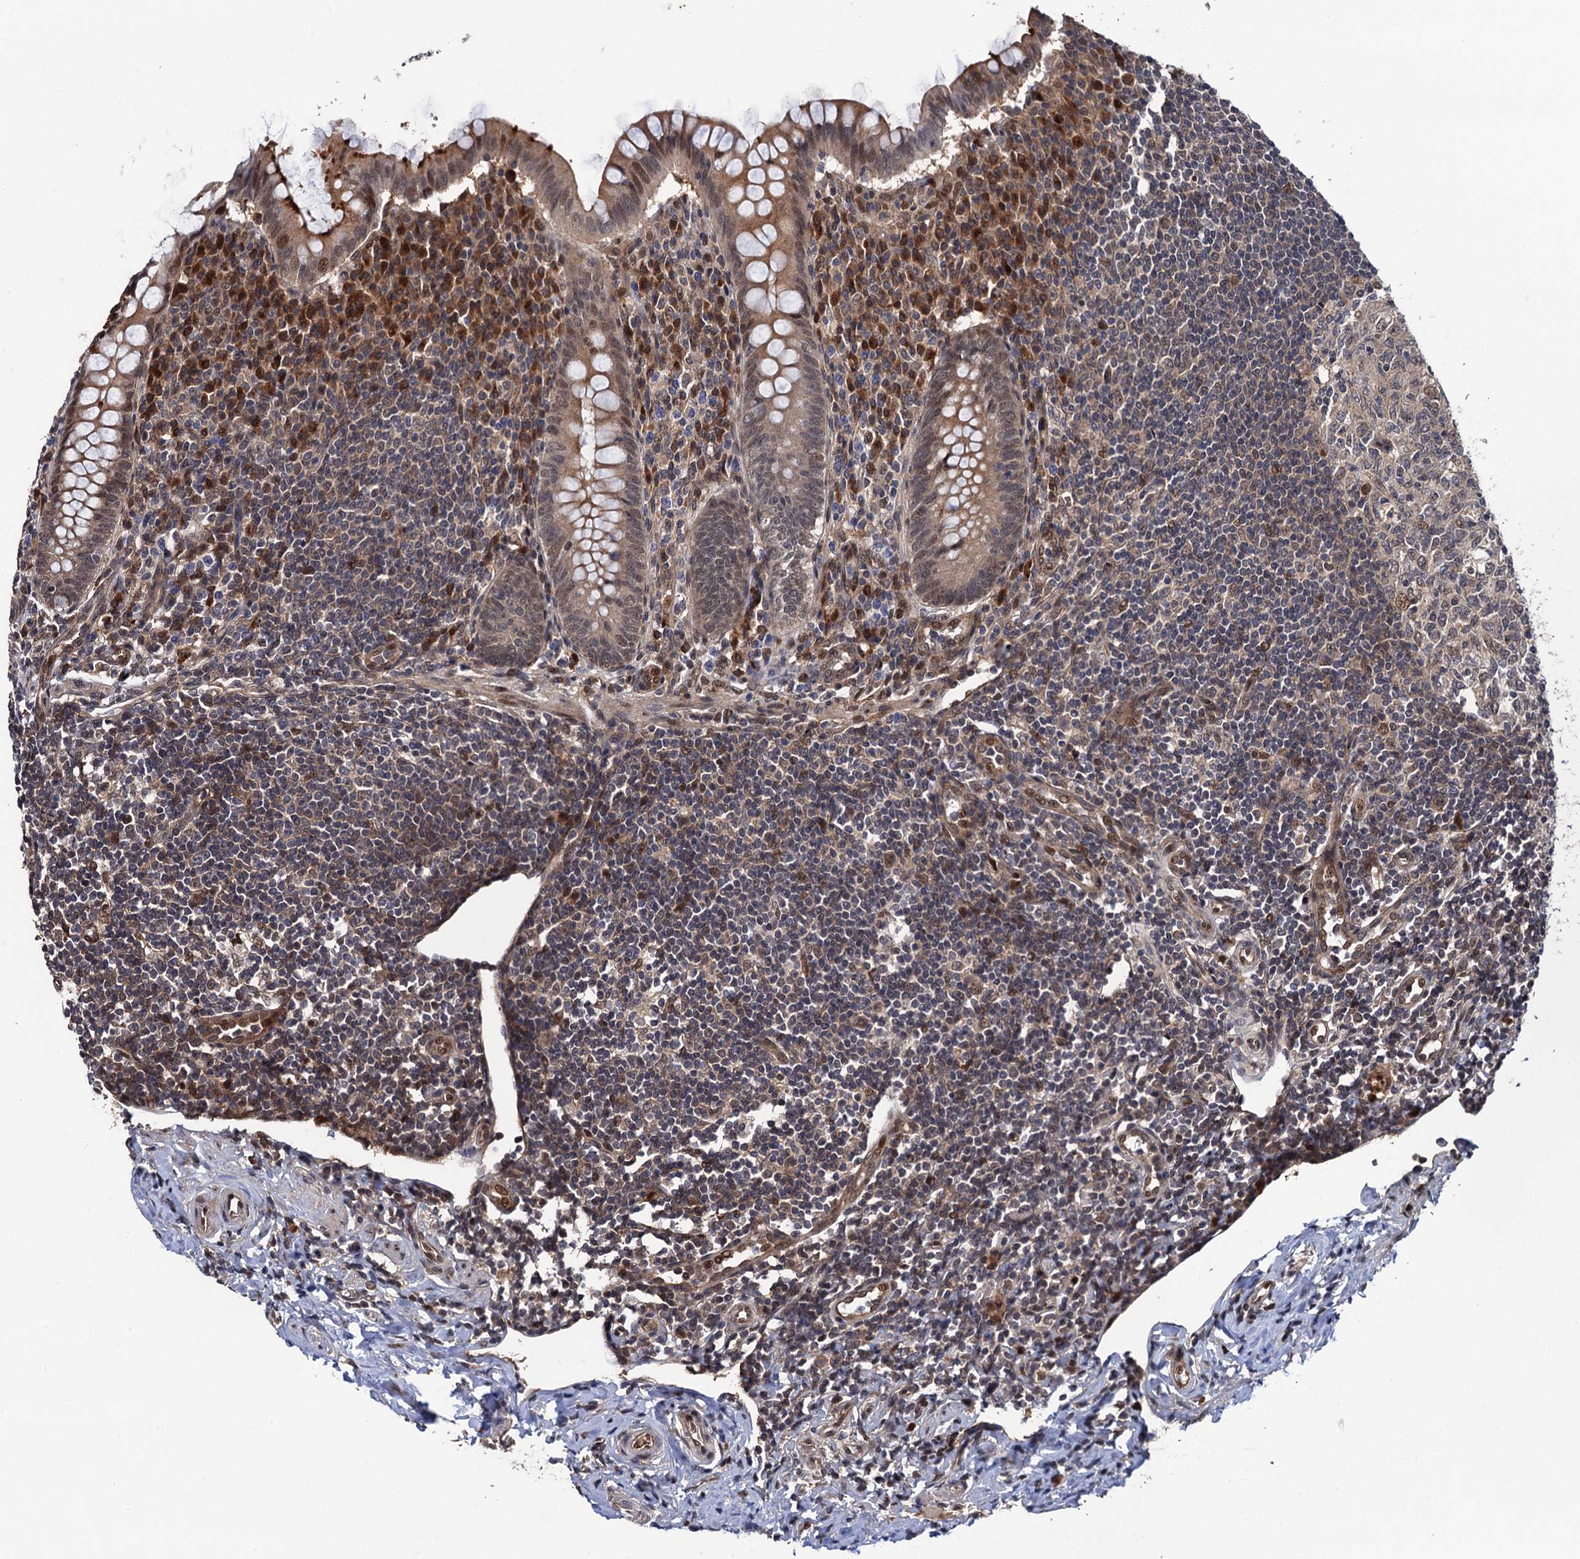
{"staining": {"intensity": "strong", "quantity": "25%-75%", "location": "cytoplasmic/membranous,nuclear"}, "tissue": "appendix", "cell_type": "Glandular cells", "image_type": "normal", "snomed": [{"axis": "morphology", "description": "Normal tissue, NOS"}, {"axis": "topography", "description": "Appendix"}], "caption": "IHC image of normal human appendix stained for a protein (brown), which exhibits high levels of strong cytoplasmic/membranous,nuclear expression in approximately 25%-75% of glandular cells.", "gene": "CDC23", "patient": {"sex": "female", "age": 33}}